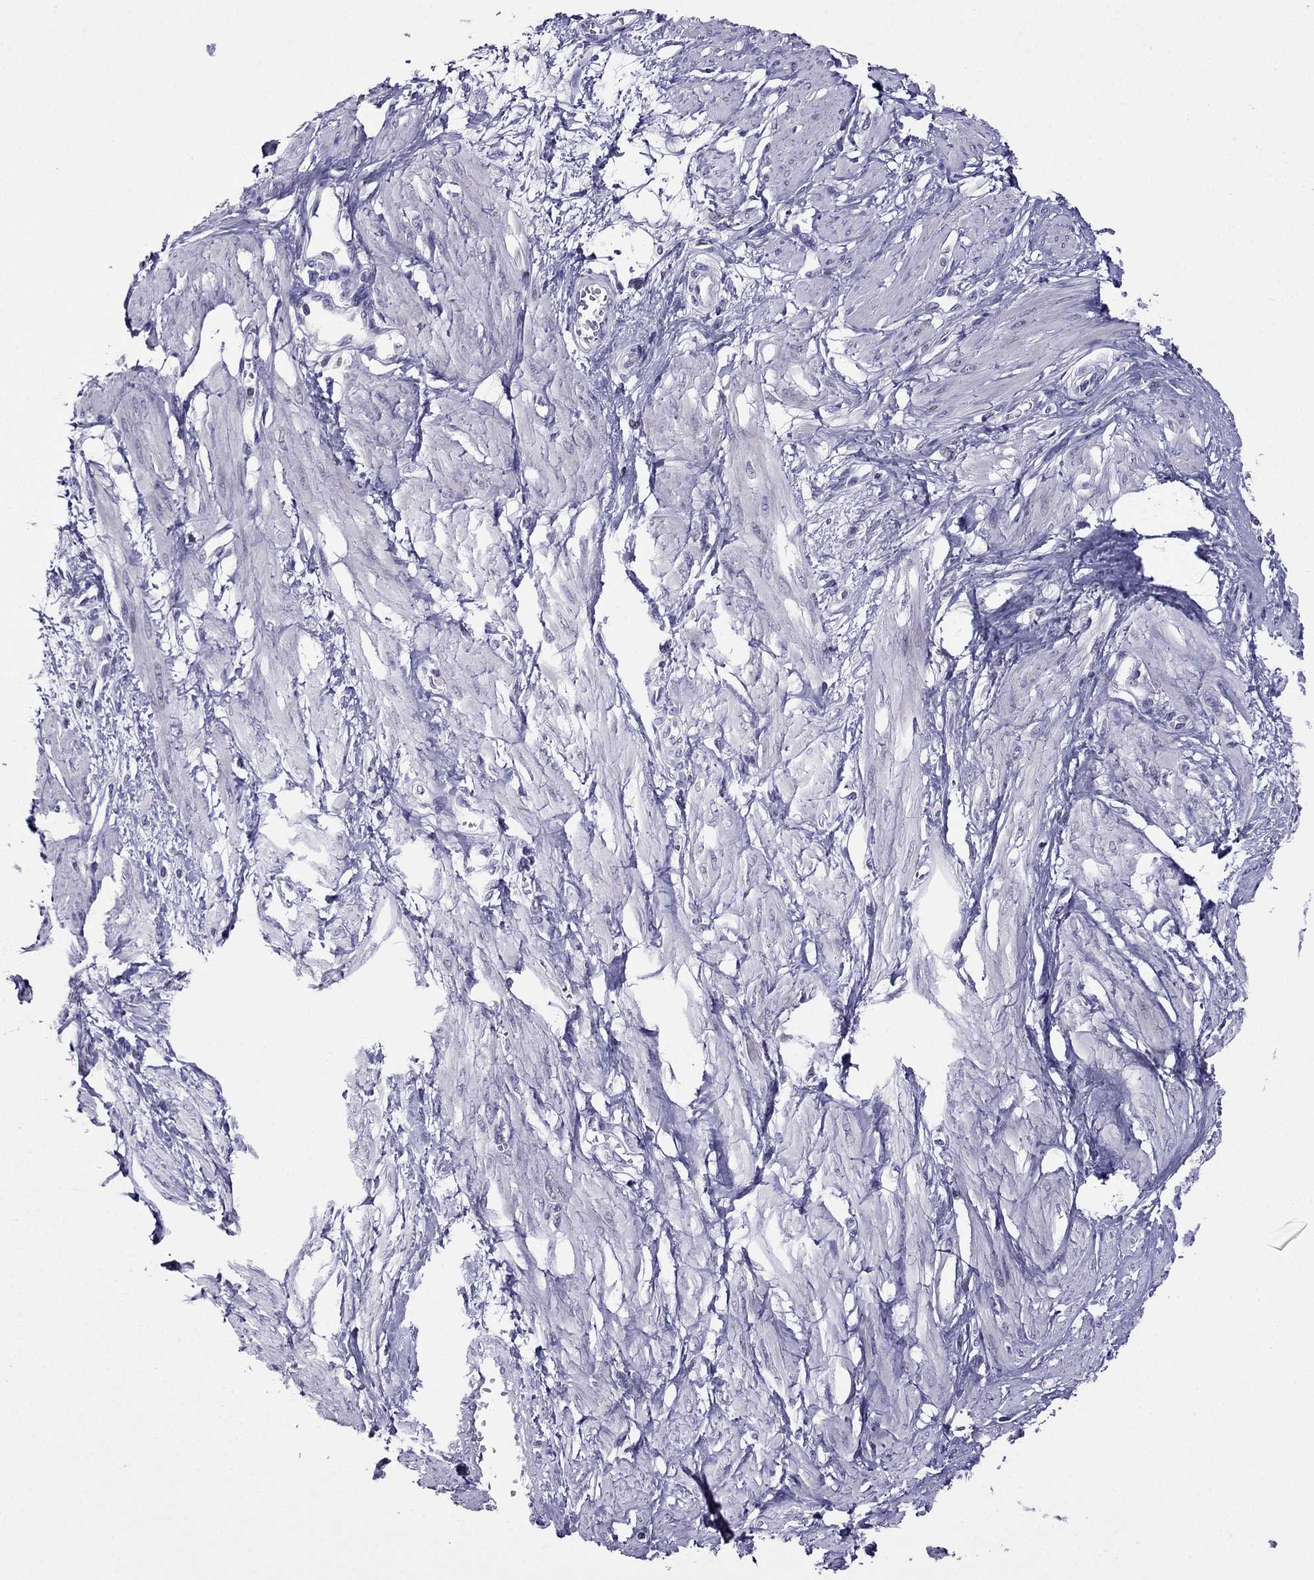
{"staining": {"intensity": "negative", "quantity": "none", "location": "none"}, "tissue": "smooth muscle", "cell_type": "Smooth muscle cells", "image_type": "normal", "snomed": [{"axis": "morphology", "description": "Normal tissue, NOS"}, {"axis": "topography", "description": "Smooth muscle"}, {"axis": "topography", "description": "Uterus"}], "caption": "Immunohistochemistry image of unremarkable smooth muscle: human smooth muscle stained with DAB shows no significant protein staining in smooth muscle cells. (Brightfield microscopy of DAB (3,3'-diaminobenzidine) immunohistochemistry at high magnification).", "gene": "SPTBN4", "patient": {"sex": "female", "age": 39}}